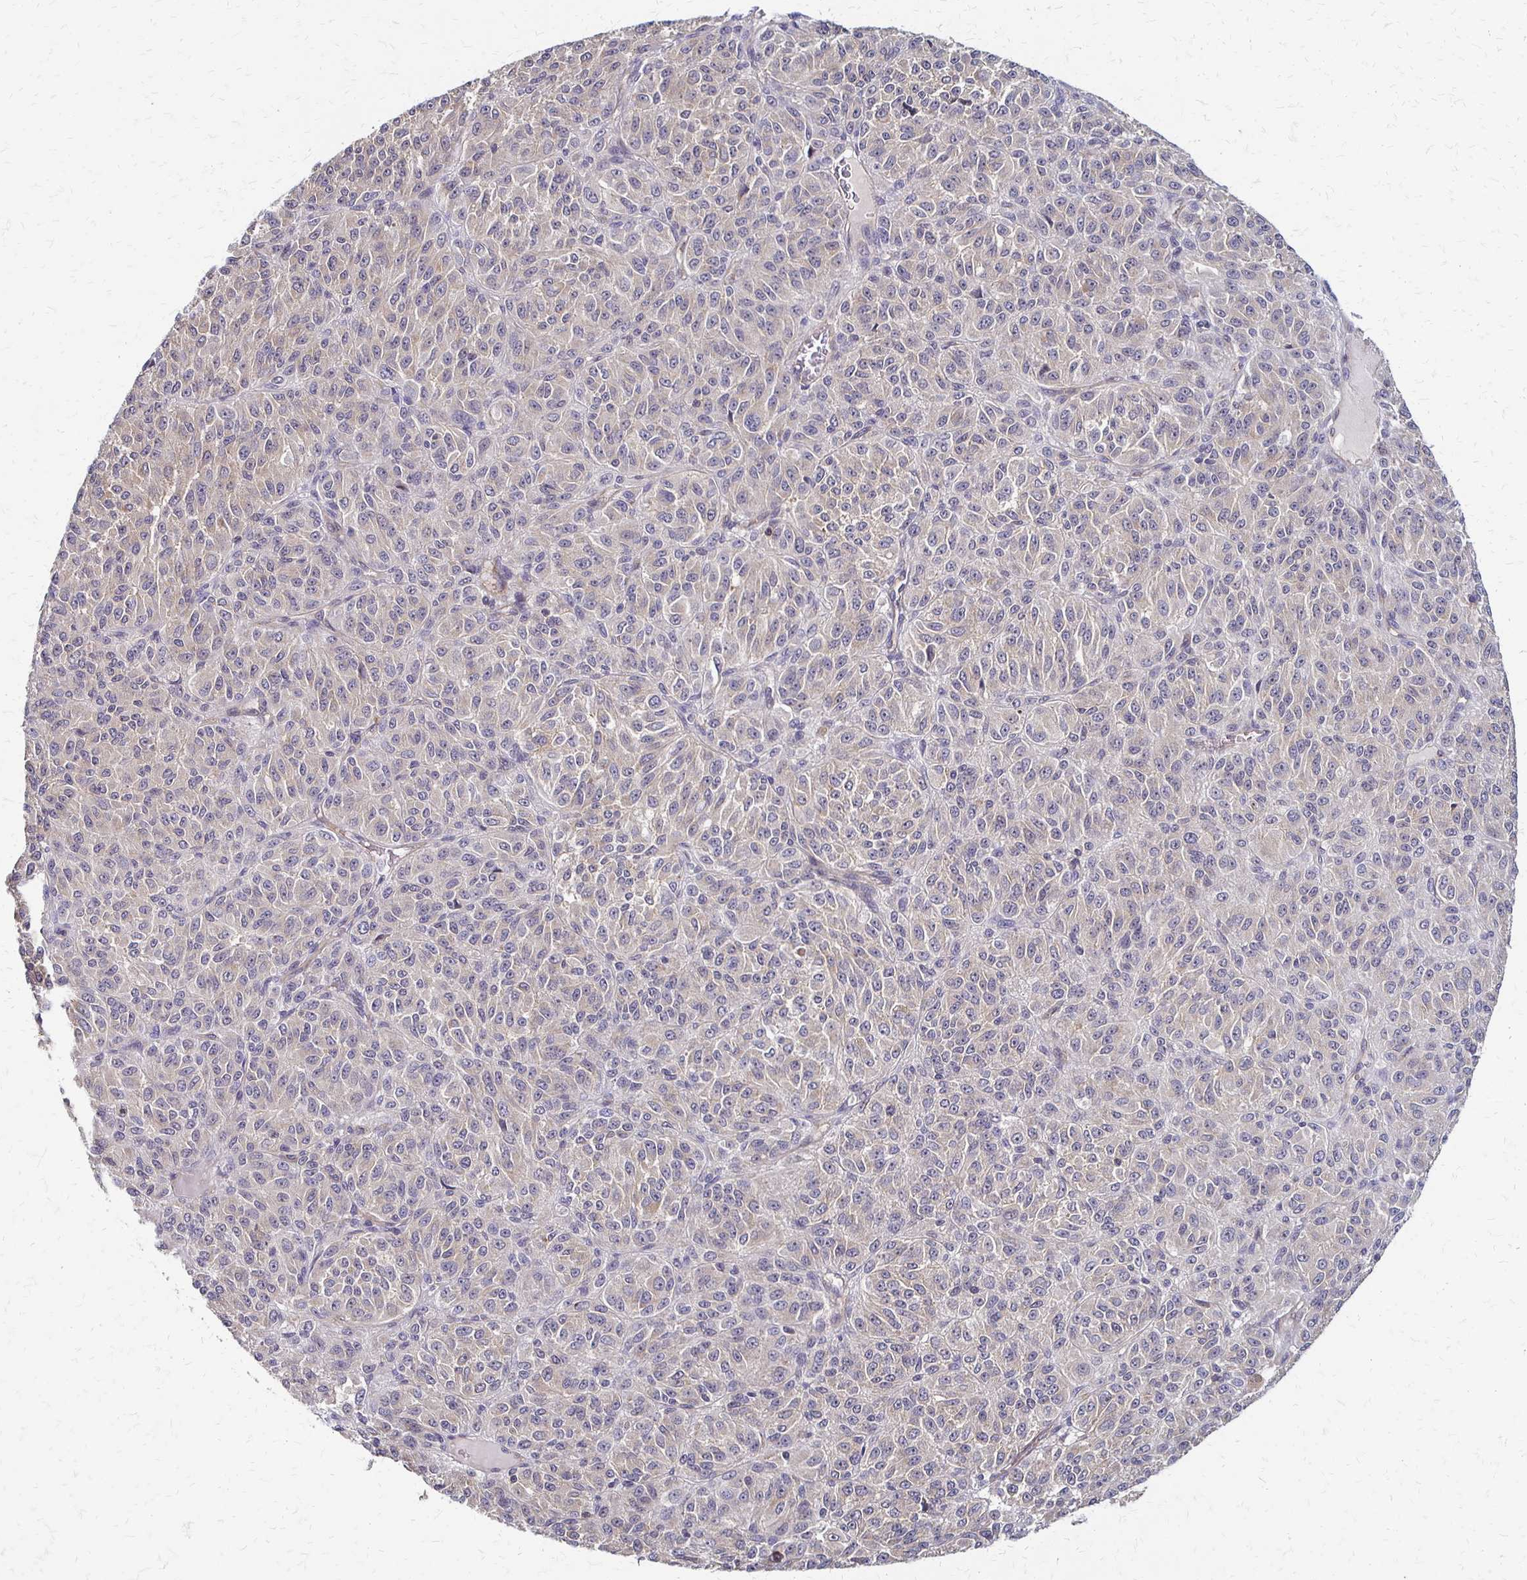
{"staining": {"intensity": "negative", "quantity": "none", "location": "none"}, "tissue": "melanoma", "cell_type": "Tumor cells", "image_type": "cancer", "snomed": [{"axis": "morphology", "description": "Malignant melanoma, Metastatic site"}, {"axis": "topography", "description": "Brain"}], "caption": "Immunohistochemistry (IHC) micrograph of neoplastic tissue: human melanoma stained with DAB exhibits no significant protein staining in tumor cells. (Immunohistochemistry, brightfield microscopy, high magnification).", "gene": "SLC9A9", "patient": {"sex": "female", "age": 56}}